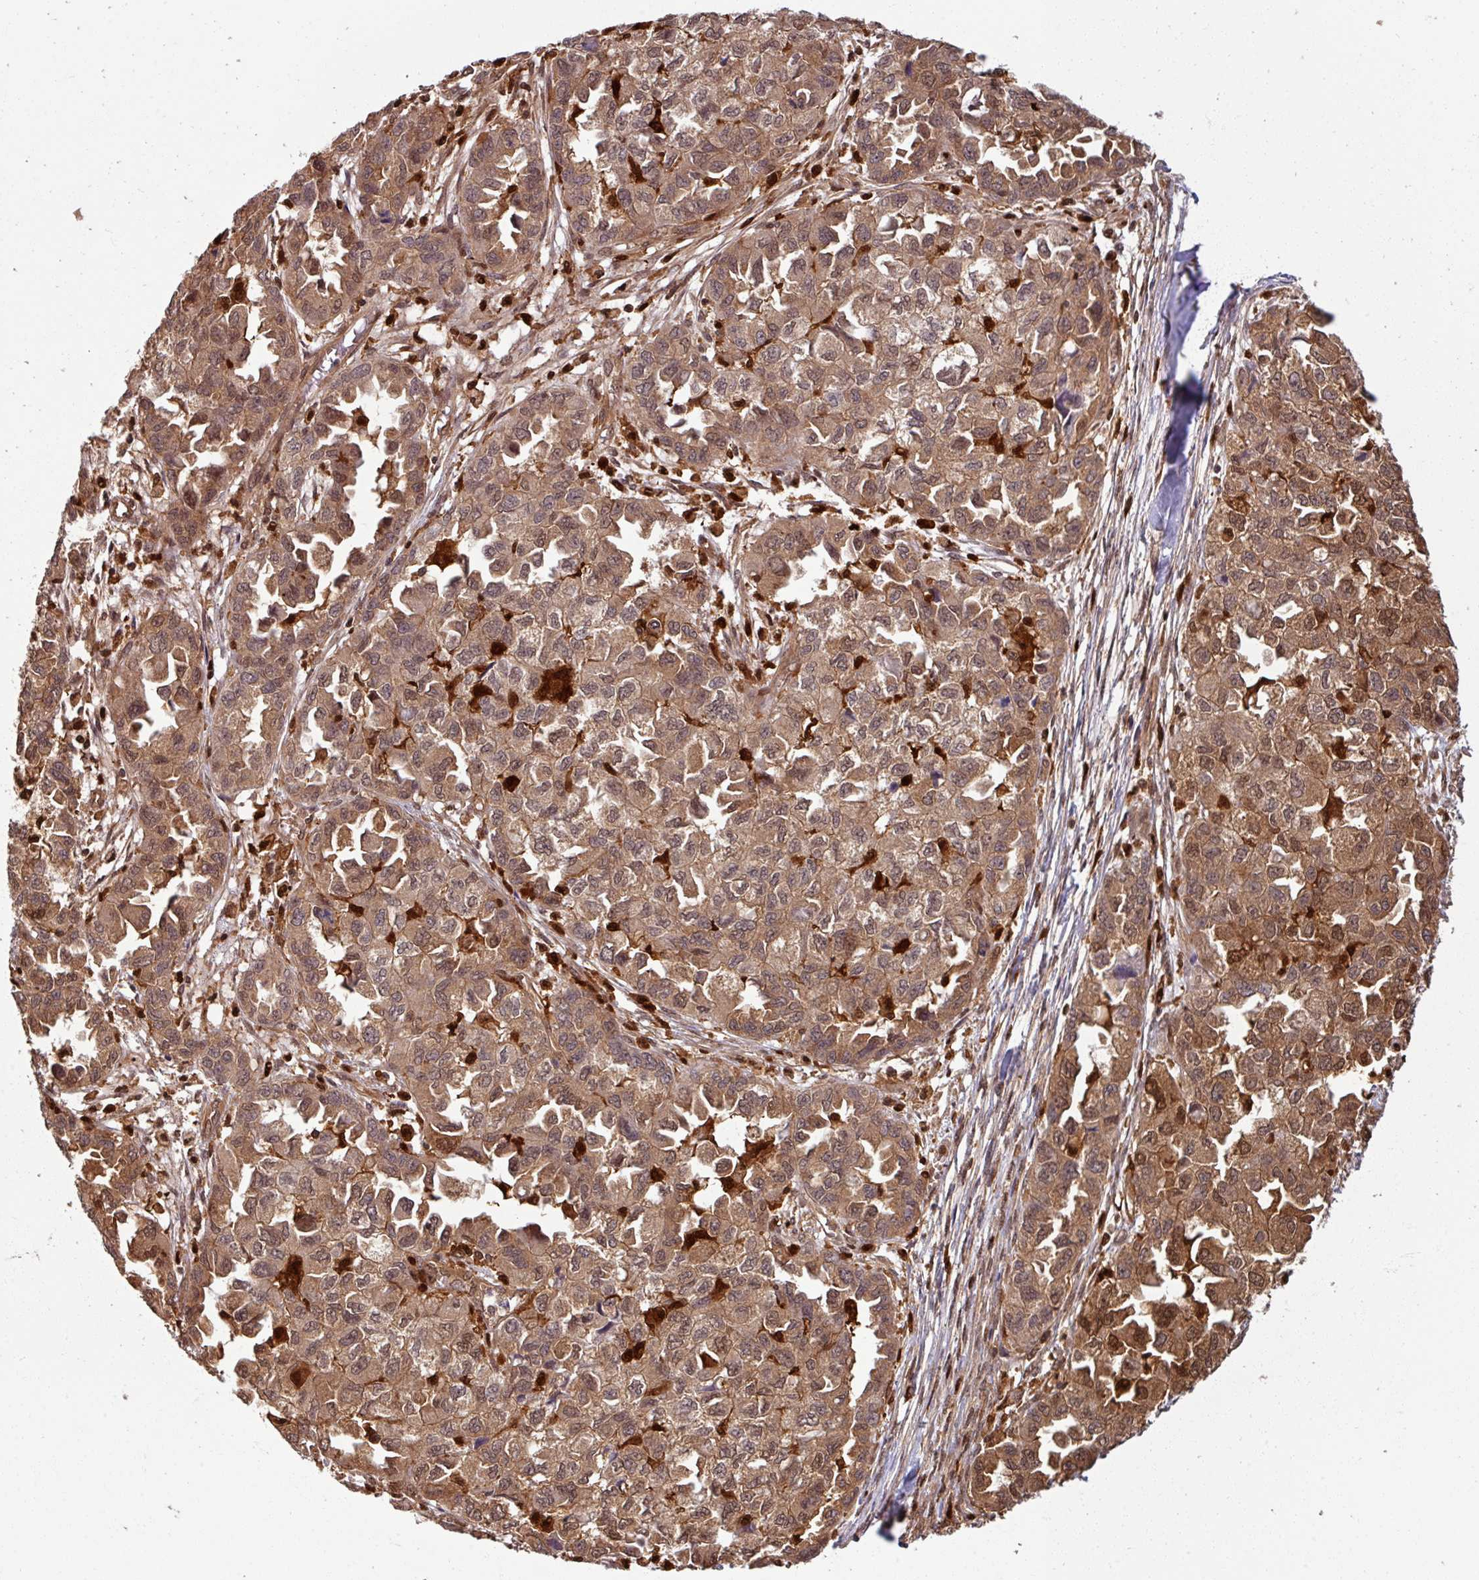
{"staining": {"intensity": "moderate", "quantity": ">75%", "location": "cytoplasmic/membranous,nuclear"}, "tissue": "ovarian cancer", "cell_type": "Tumor cells", "image_type": "cancer", "snomed": [{"axis": "morphology", "description": "Cystadenocarcinoma, serous, NOS"}, {"axis": "topography", "description": "Ovary"}], "caption": "Human ovarian cancer stained for a protein (brown) reveals moderate cytoplasmic/membranous and nuclear positive staining in approximately >75% of tumor cells.", "gene": "KCTD11", "patient": {"sex": "female", "age": 84}}